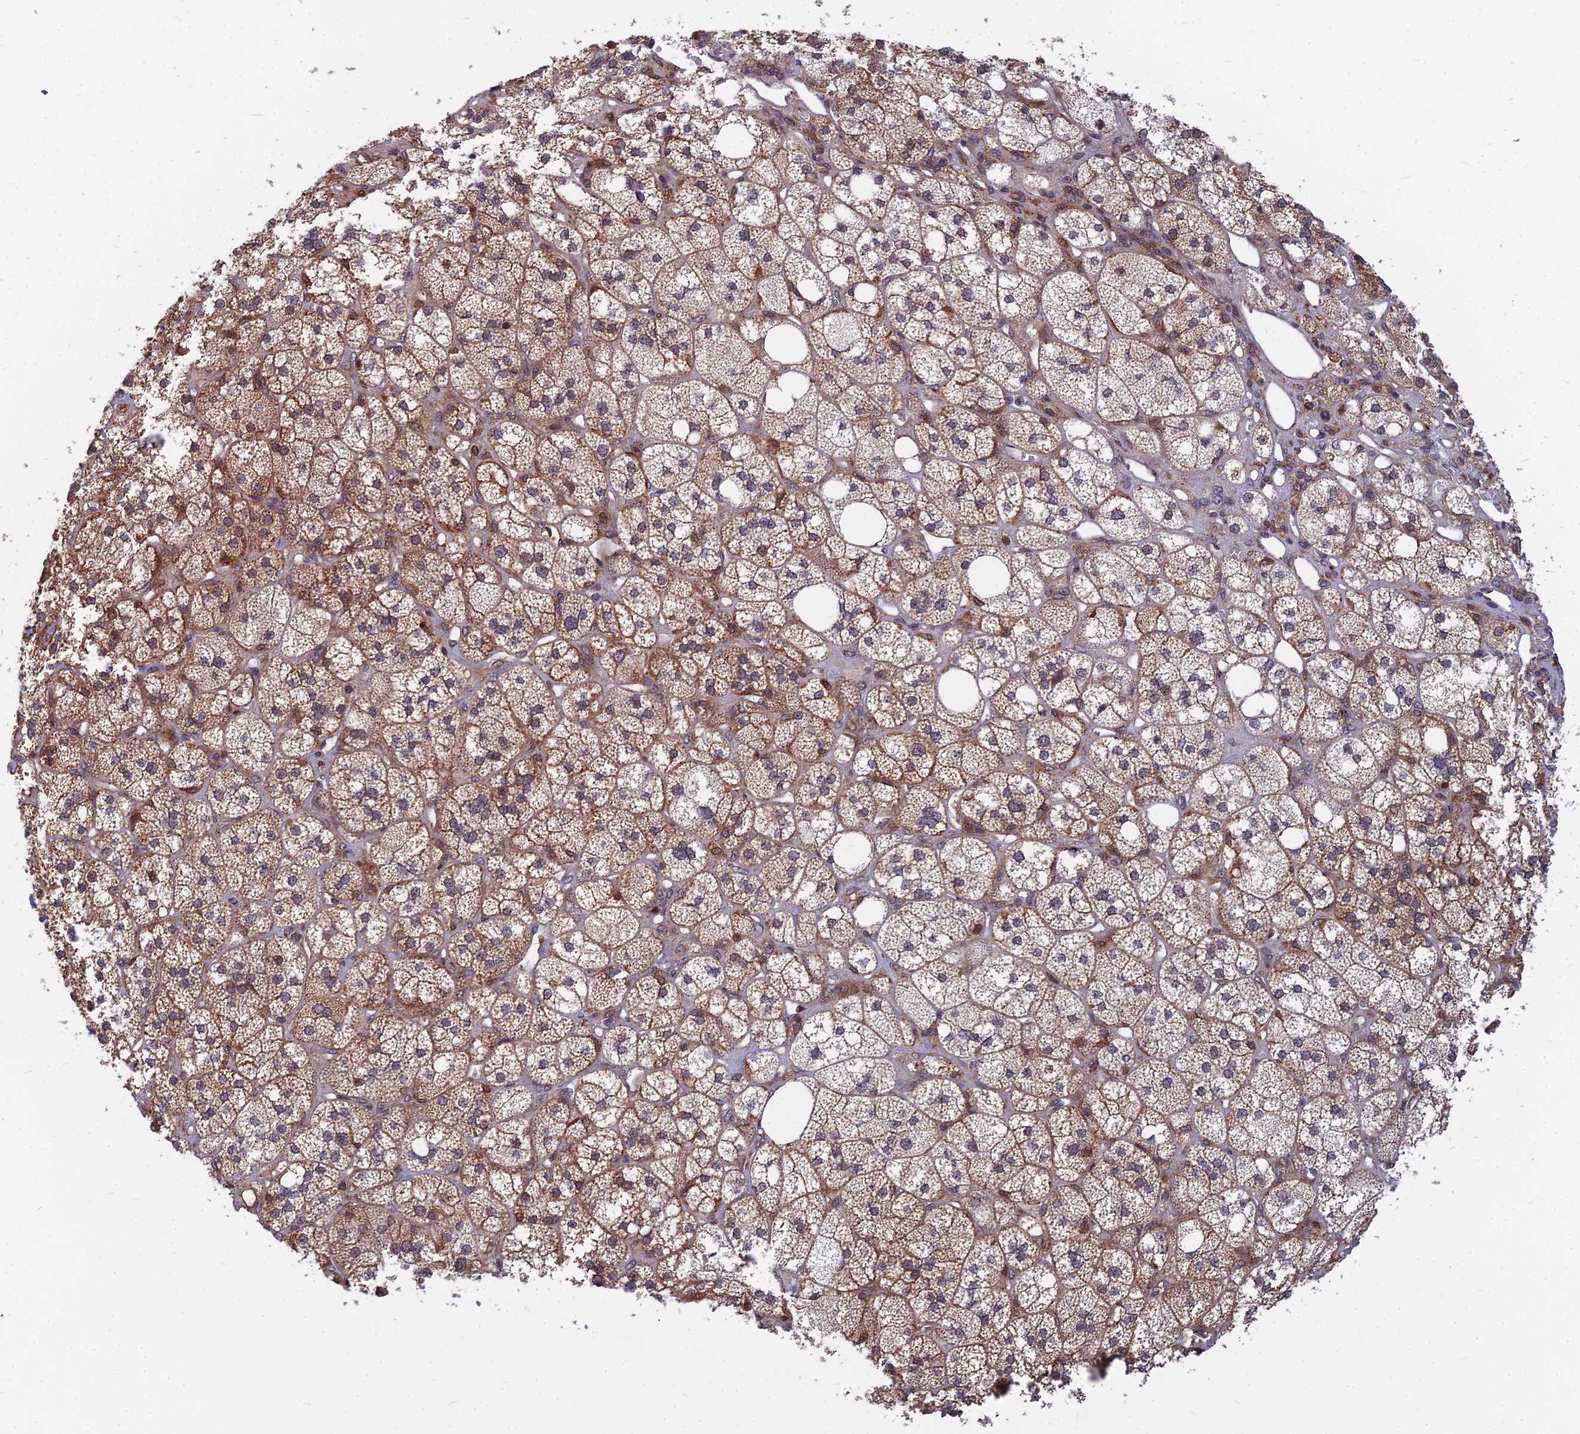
{"staining": {"intensity": "strong", "quantity": "25%-75%", "location": "cytoplasmic/membranous,nuclear"}, "tissue": "adrenal gland", "cell_type": "Glandular cells", "image_type": "normal", "snomed": [{"axis": "morphology", "description": "Normal tissue, NOS"}, {"axis": "topography", "description": "Adrenal gland"}], "caption": "Immunohistochemistry (IHC) of normal human adrenal gland shows high levels of strong cytoplasmic/membranous,nuclear expression in about 25%-75% of glandular cells.", "gene": "COMMD2", "patient": {"sex": "male", "age": 61}}